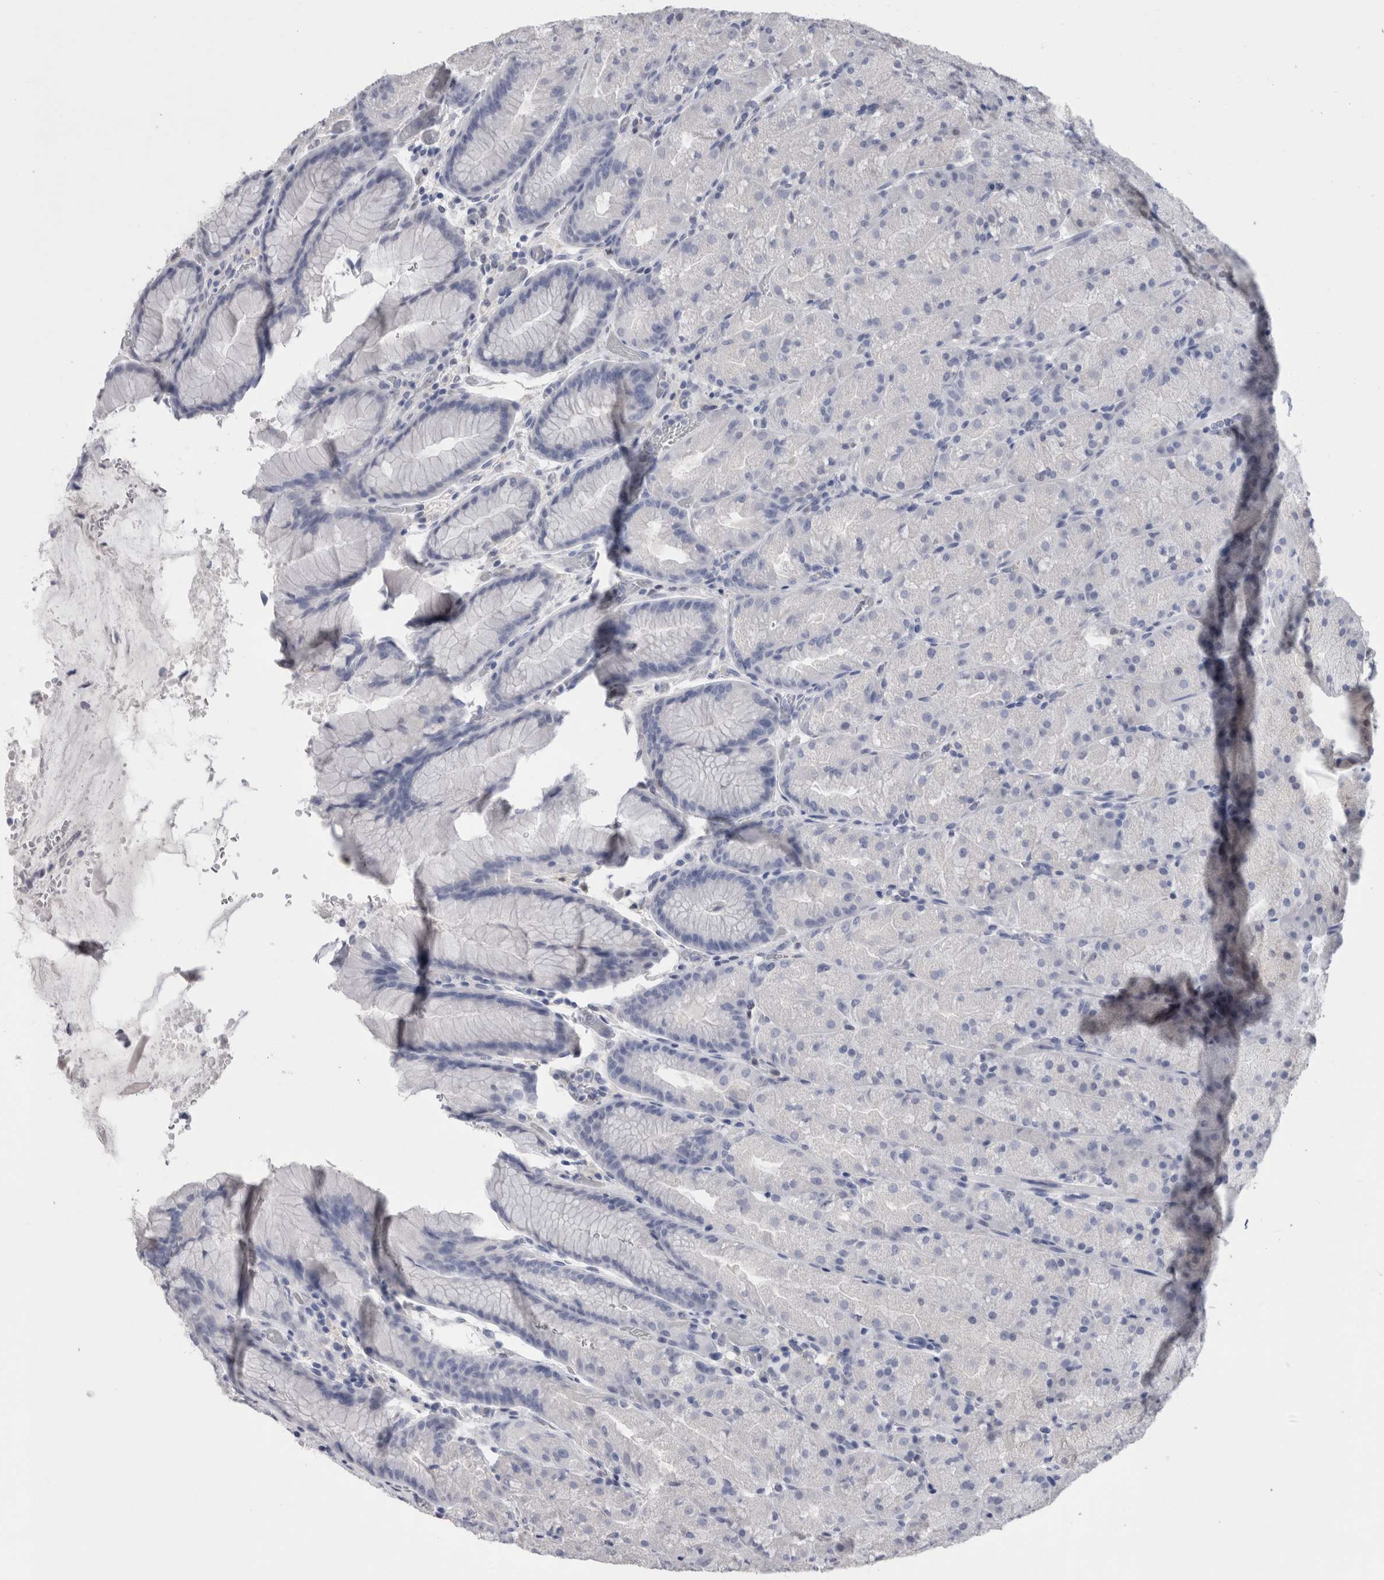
{"staining": {"intensity": "negative", "quantity": "none", "location": "none"}, "tissue": "stomach", "cell_type": "Glandular cells", "image_type": "normal", "snomed": [{"axis": "morphology", "description": "Normal tissue, NOS"}, {"axis": "topography", "description": "Stomach, upper"}, {"axis": "topography", "description": "Stomach"}], "caption": "Immunohistochemistry histopathology image of benign human stomach stained for a protein (brown), which demonstrates no staining in glandular cells. The staining was performed using DAB (3,3'-diaminobenzidine) to visualize the protein expression in brown, while the nuclei were stained in blue with hematoxylin (Magnification: 20x).", "gene": "CA8", "patient": {"sex": "male", "age": 48}}